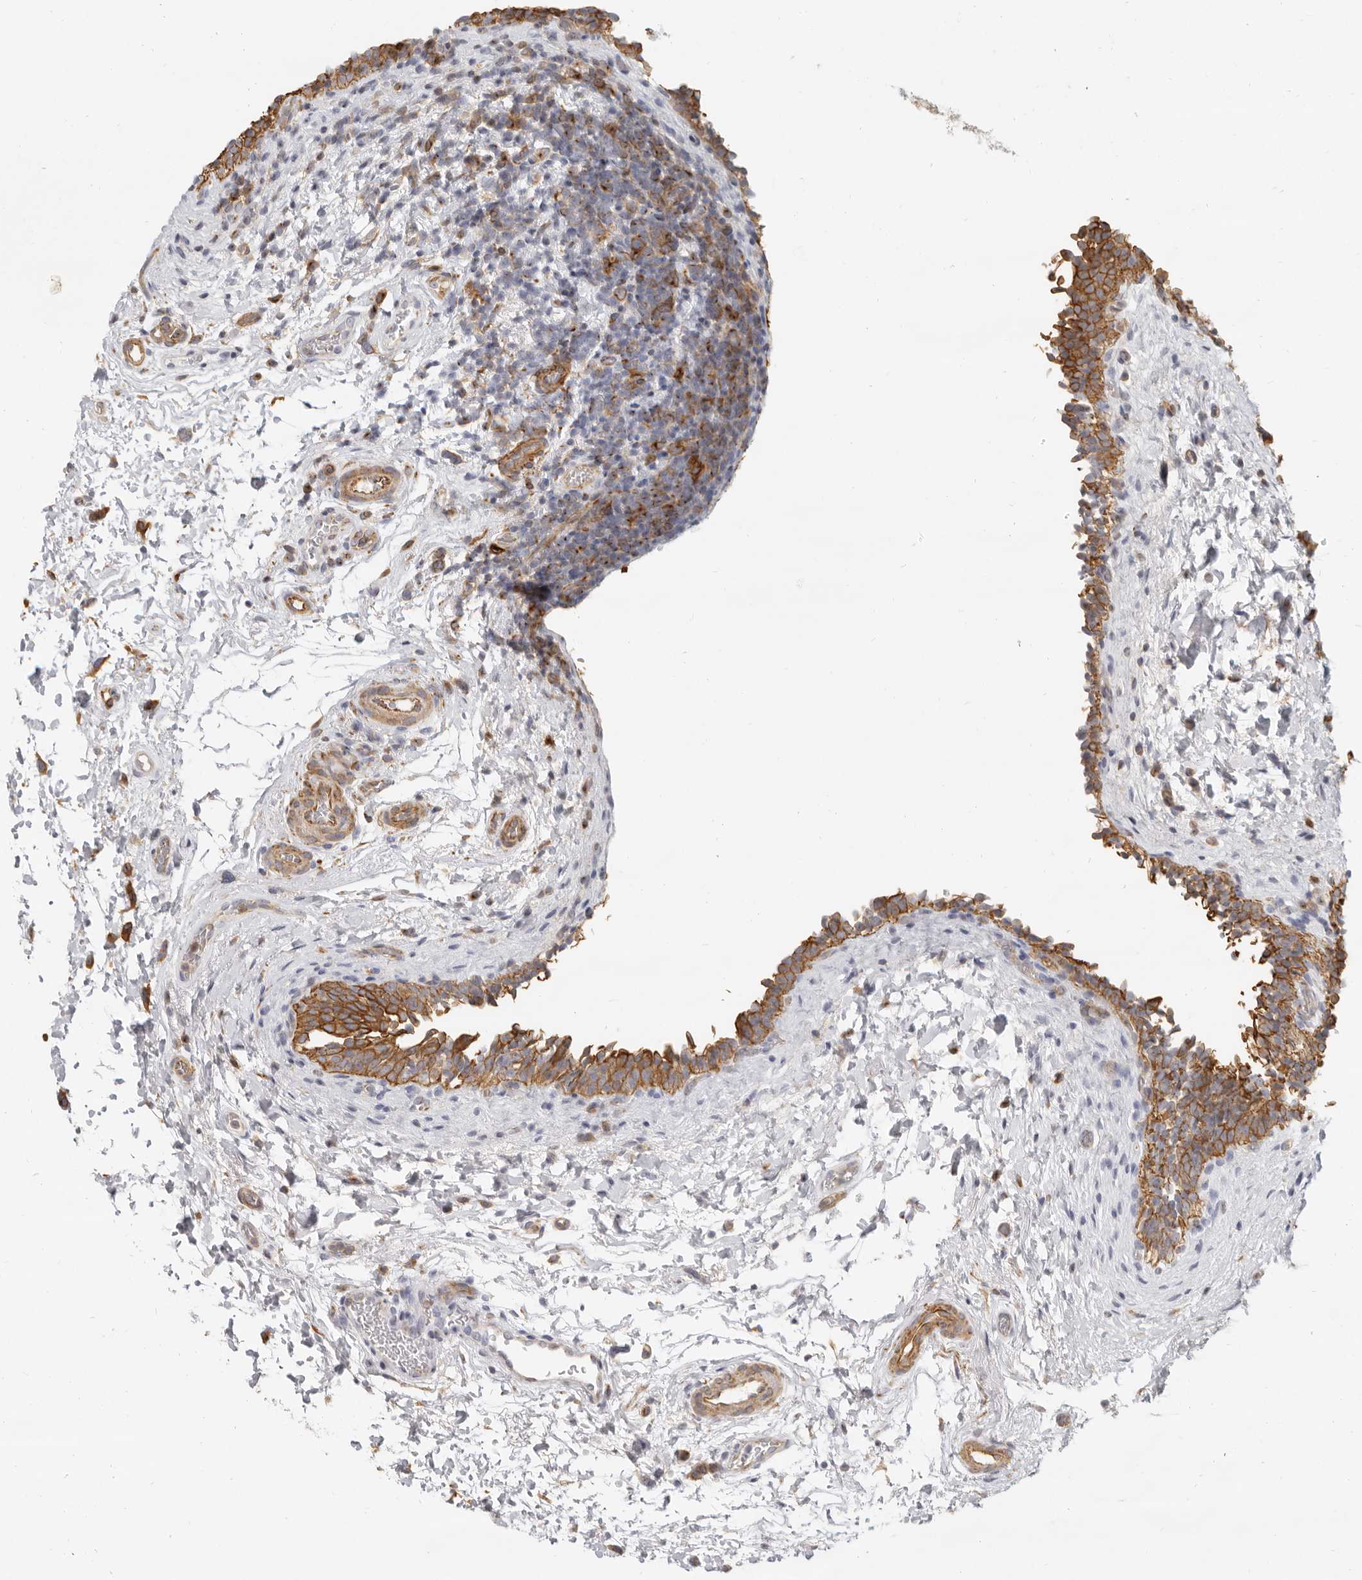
{"staining": {"intensity": "moderate", "quantity": ">75%", "location": "cytoplasmic/membranous"}, "tissue": "urinary bladder", "cell_type": "Urothelial cells", "image_type": "normal", "snomed": [{"axis": "morphology", "description": "Normal tissue, NOS"}, {"axis": "topography", "description": "Urinary bladder"}], "caption": "Normal urinary bladder shows moderate cytoplasmic/membranous positivity in about >75% of urothelial cells (Stains: DAB in brown, nuclei in blue, Microscopy: brightfield microscopy at high magnification)..", "gene": "NIBAN1", "patient": {"sex": "male", "age": 83}}